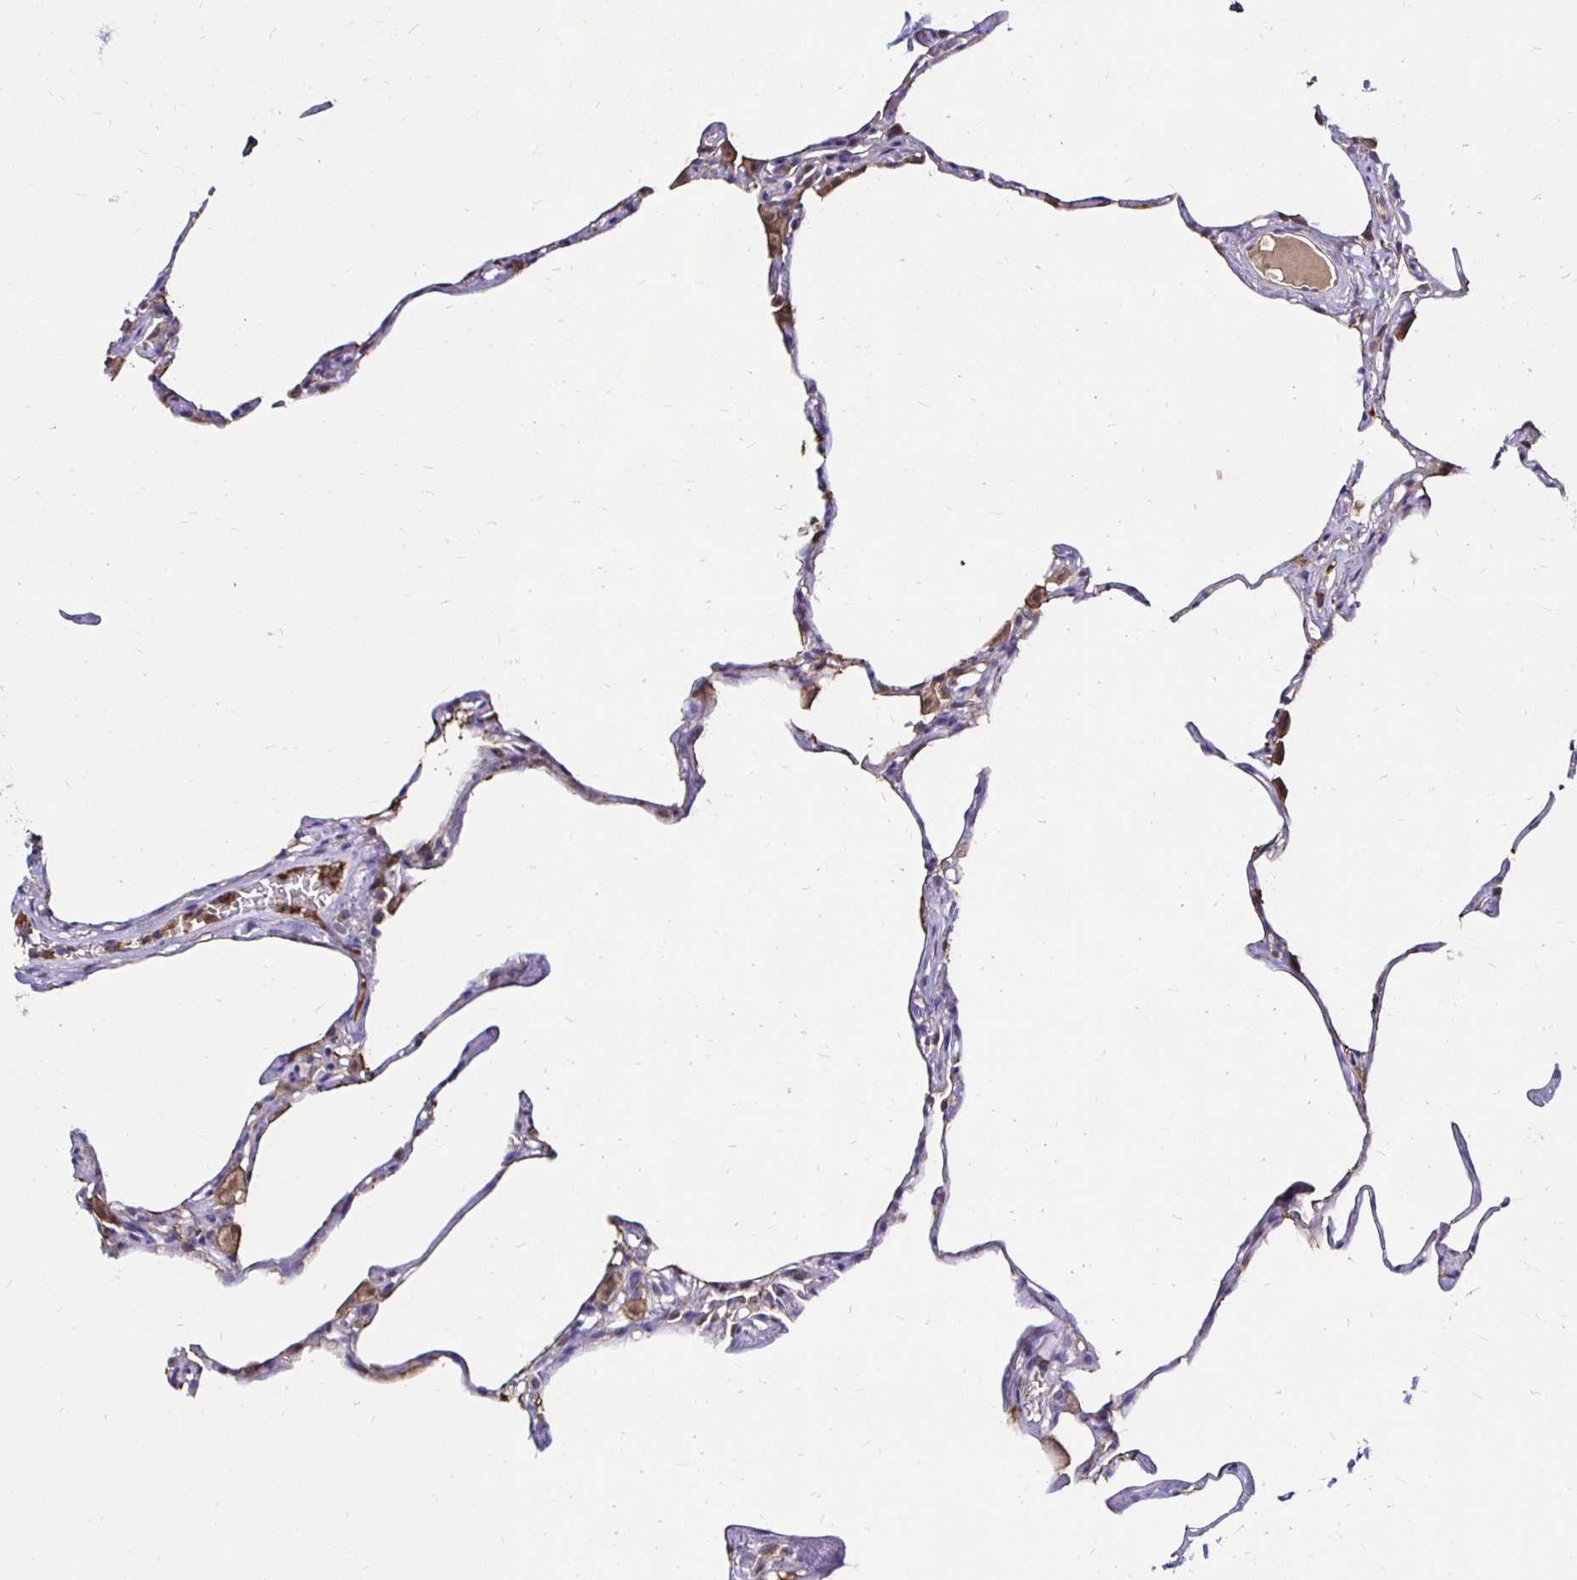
{"staining": {"intensity": "moderate", "quantity": "<25%", "location": "cytoplasmic/membranous"}, "tissue": "lung", "cell_type": "Alveolar cells", "image_type": "normal", "snomed": [{"axis": "morphology", "description": "Normal tissue, NOS"}, {"axis": "topography", "description": "Lung"}], "caption": "DAB (3,3'-diaminobenzidine) immunohistochemical staining of normal human lung reveals moderate cytoplasmic/membranous protein positivity in approximately <25% of alveolar cells. Immunohistochemistry (ihc) stains the protein of interest in brown and the nuclei are stained blue.", "gene": "TXN", "patient": {"sex": "male", "age": 65}}